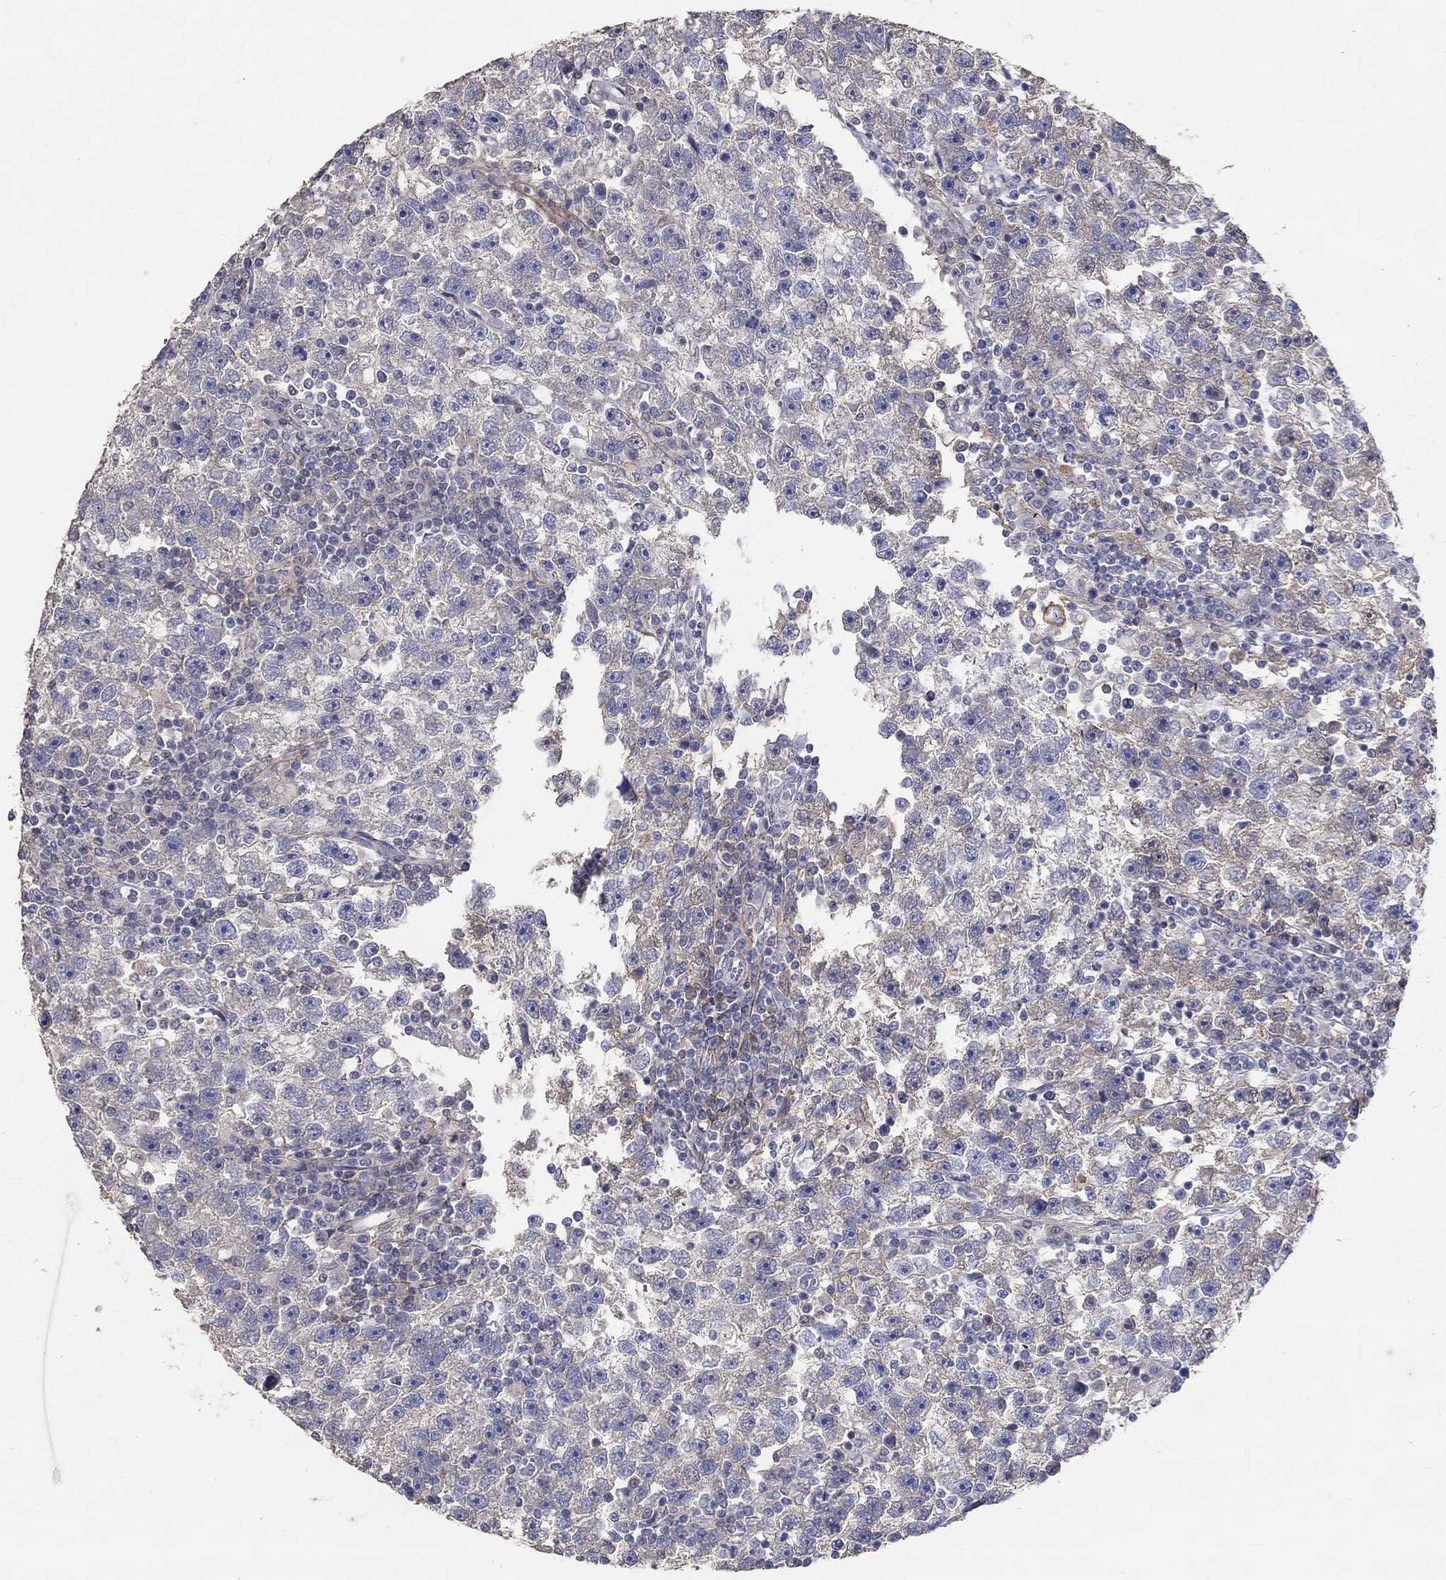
{"staining": {"intensity": "weak", "quantity": "<25%", "location": "cytoplasmic/membranous"}, "tissue": "testis cancer", "cell_type": "Tumor cells", "image_type": "cancer", "snomed": [{"axis": "morphology", "description": "Seminoma, NOS"}, {"axis": "topography", "description": "Testis"}], "caption": "This is a image of immunohistochemistry staining of testis cancer, which shows no expression in tumor cells.", "gene": "FGF2", "patient": {"sex": "male", "age": 47}}